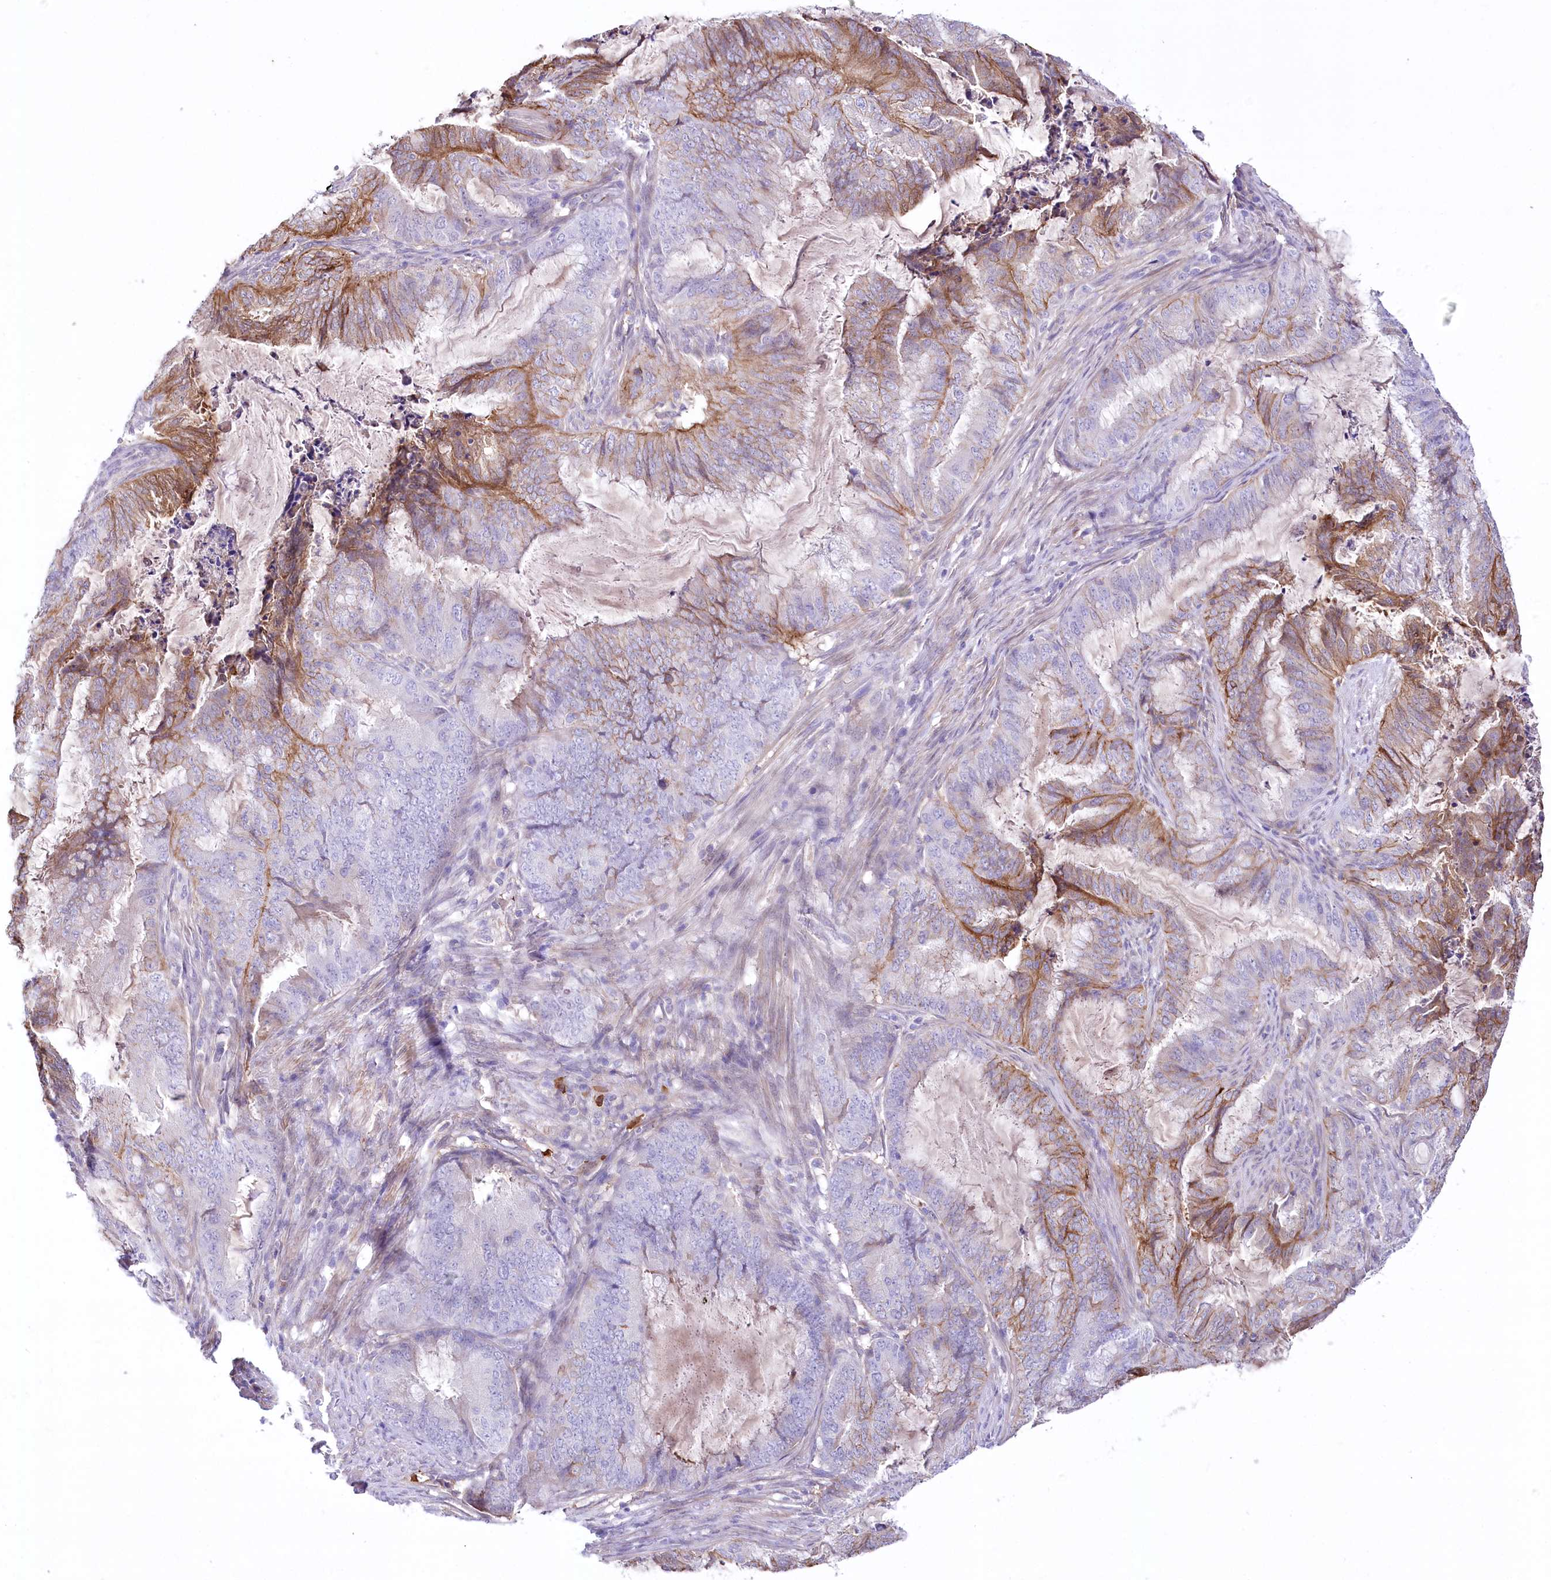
{"staining": {"intensity": "moderate", "quantity": "25%-75%", "location": "cytoplasmic/membranous"}, "tissue": "endometrial cancer", "cell_type": "Tumor cells", "image_type": "cancer", "snomed": [{"axis": "morphology", "description": "Adenocarcinoma, NOS"}, {"axis": "topography", "description": "Endometrium"}], "caption": "Adenocarcinoma (endometrial) was stained to show a protein in brown. There is medium levels of moderate cytoplasmic/membranous staining in about 25%-75% of tumor cells. (Stains: DAB (3,3'-diaminobenzidine) in brown, nuclei in blue, Microscopy: brightfield microscopy at high magnification).", "gene": "CEP164", "patient": {"sex": "female", "age": 51}}